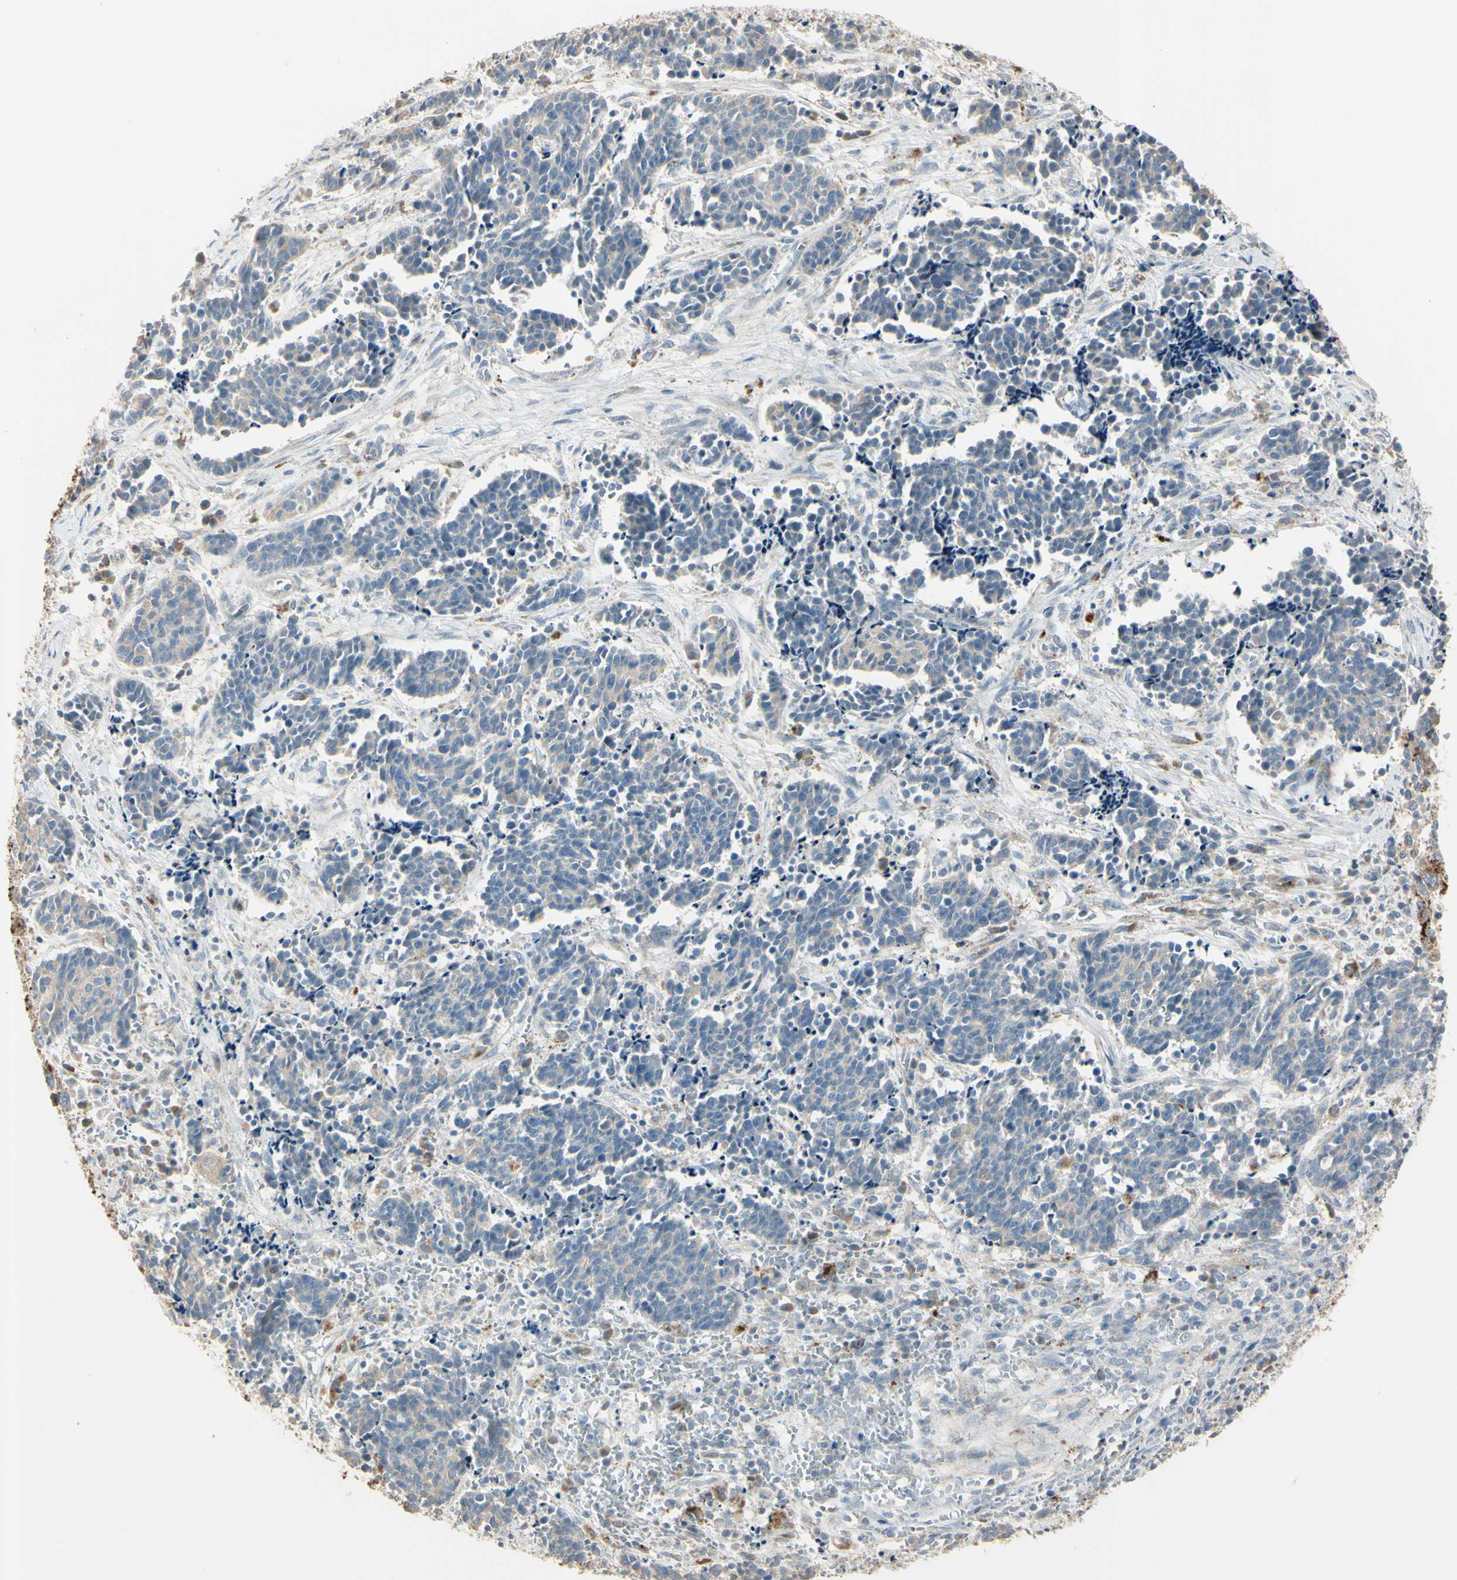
{"staining": {"intensity": "weak", "quantity": ">75%", "location": "cytoplasmic/membranous"}, "tissue": "cervical cancer", "cell_type": "Tumor cells", "image_type": "cancer", "snomed": [{"axis": "morphology", "description": "Squamous cell carcinoma, NOS"}, {"axis": "topography", "description": "Cervix"}], "caption": "The immunohistochemical stain labels weak cytoplasmic/membranous positivity in tumor cells of squamous cell carcinoma (cervical) tissue.", "gene": "ANGPTL1", "patient": {"sex": "female", "age": 35}}